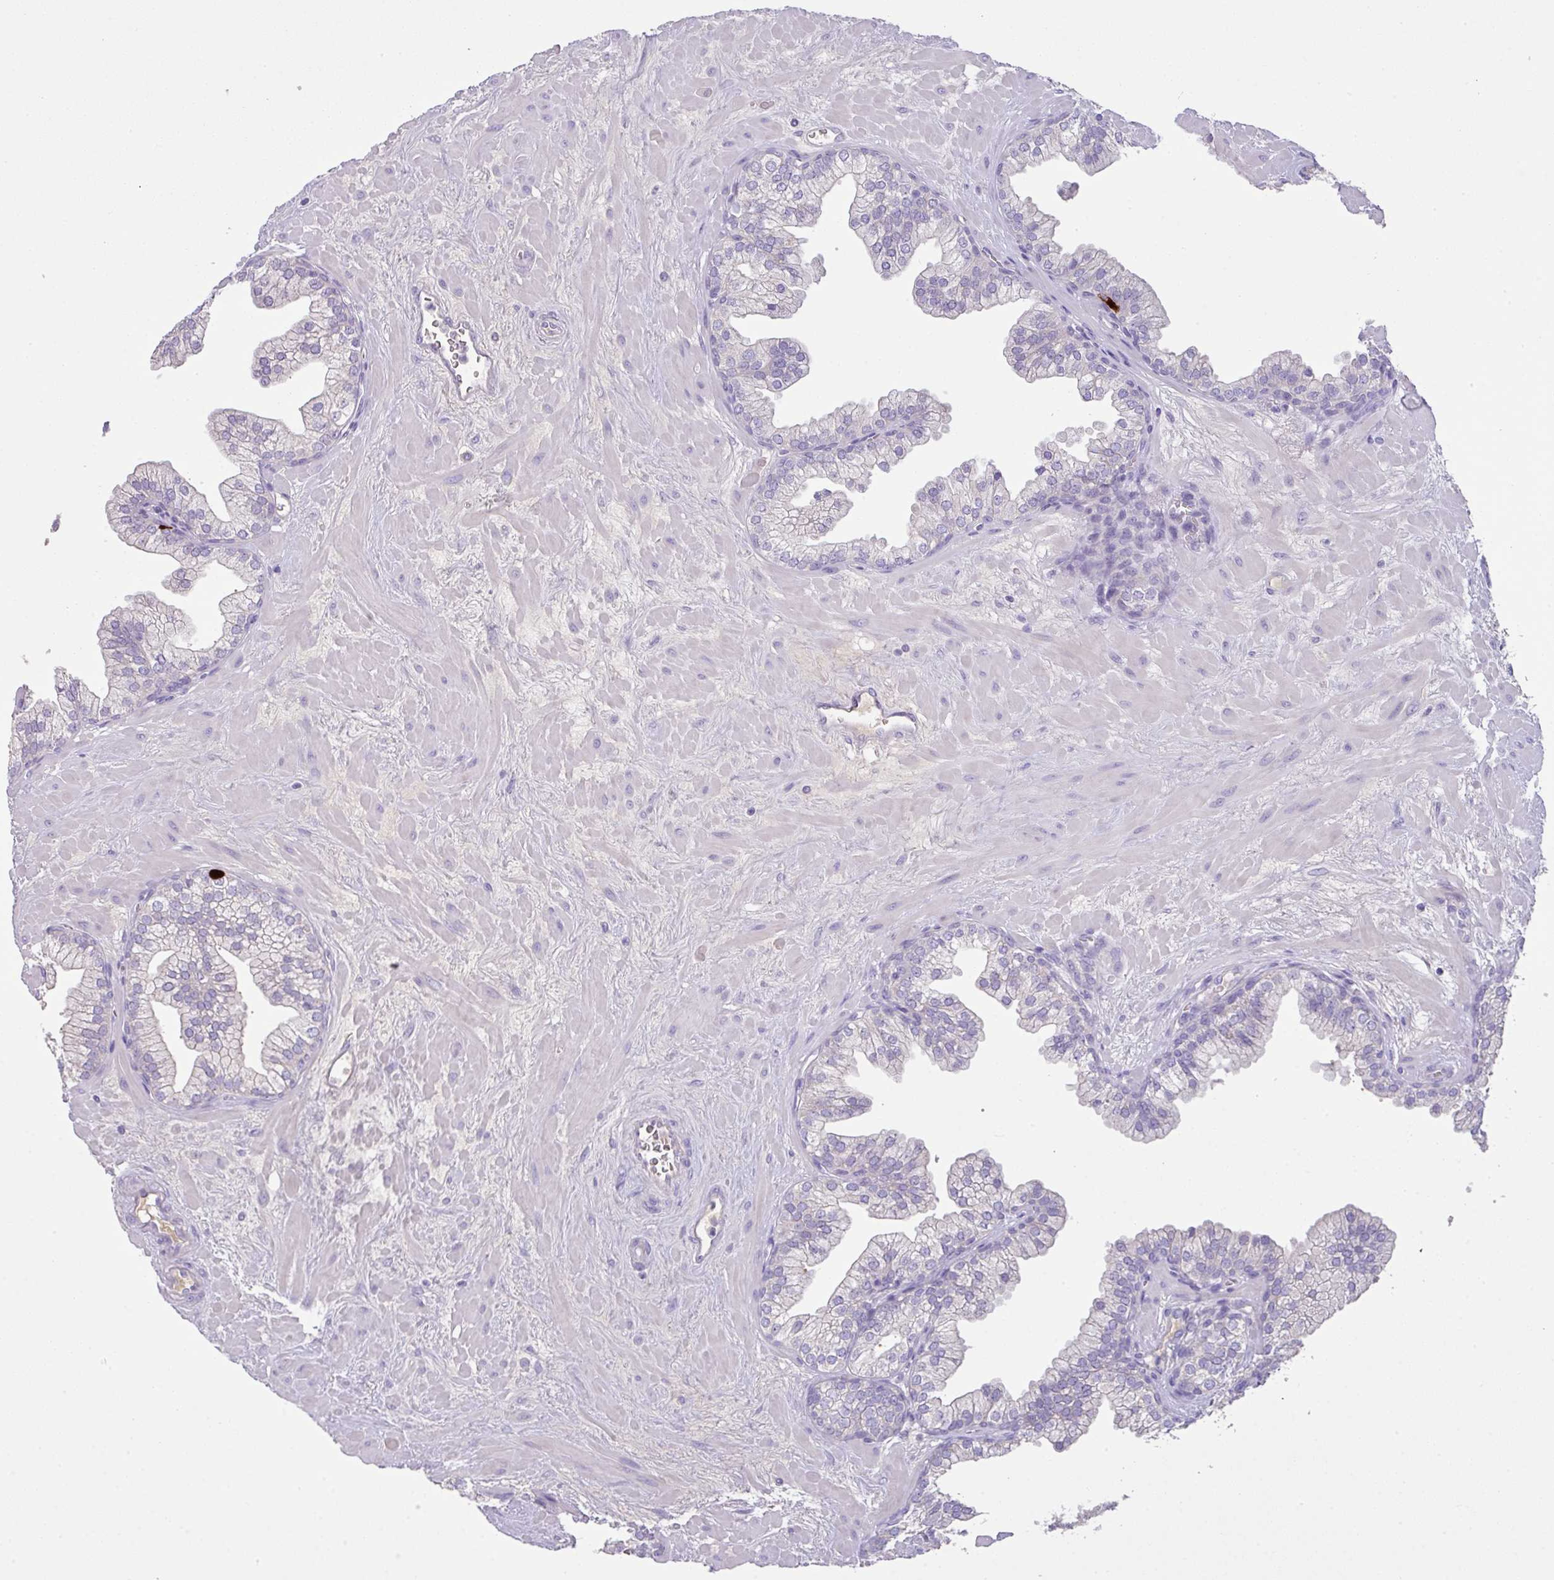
{"staining": {"intensity": "negative", "quantity": "none", "location": "none"}, "tissue": "prostate", "cell_type": "Glandular cells", "image_type": "normal", "snomed": [{"axis": "morphology", "description": "Normal tissue, NOS"}, {"axis": "topography", "description": "Prostate"}, {"axis": "topography", "description": "Peripheral nerve tissue"}], "caption": "Prostate stained for a protein using IHC demonstrates no expression glandular cells.", "gene": "OR6C6", "patient": {"sex": "male", "age": 61}}